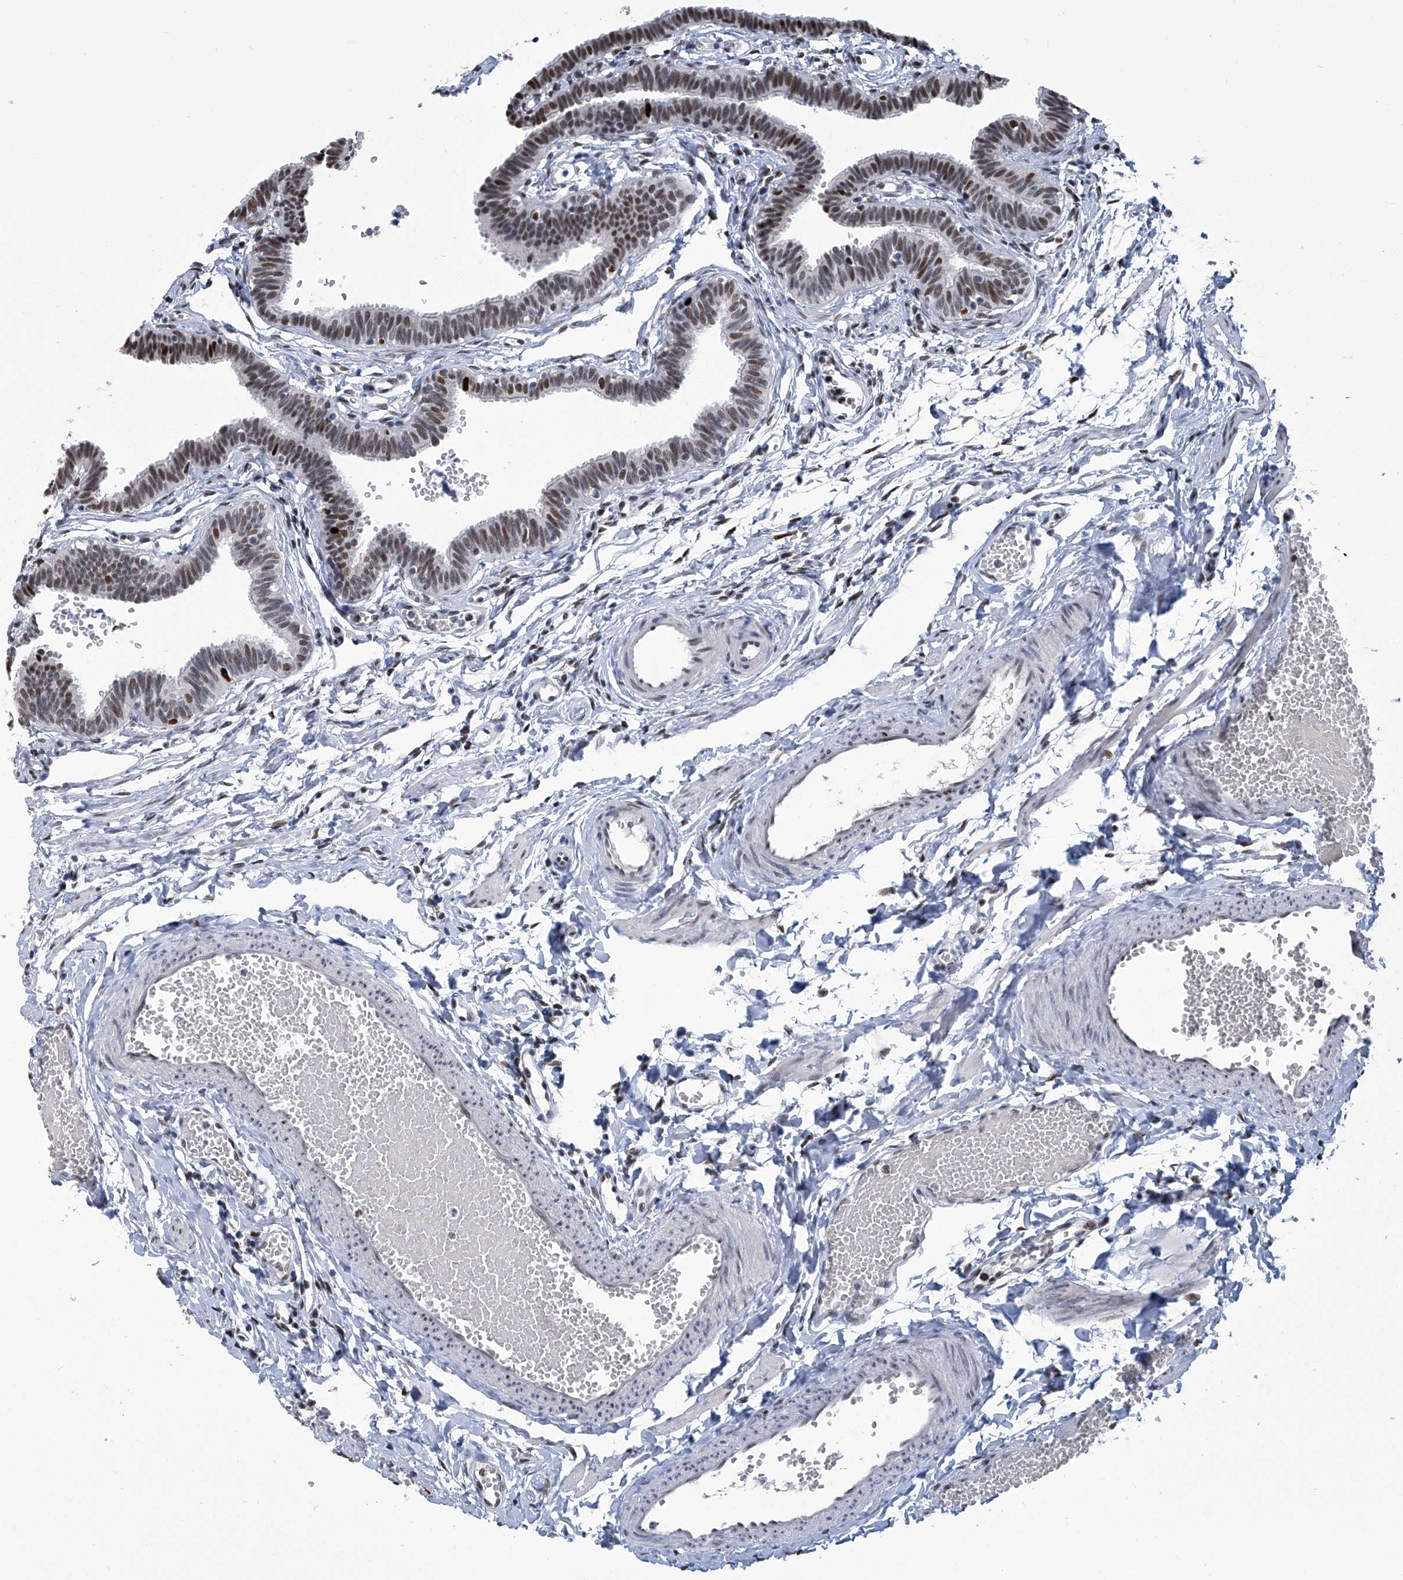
{"staining": {"intensity": "moderate", "quantity": ">75%", "location": "nuclear"}, "tissue": "fallopian tube", "cell_type": "Glandular cells", "image_type": "normal", "snomed": [{"axis": "morphology", "description": "Normal tissue, NOS"}, {"axis": "topography", "description": "Fallopian tube"}, {"axis": "topography", "description": "Ovary"}], "caption": "Moderate nuclear protein expression is seen in approximately >75% of glandular cells in fallopian tube.", "gene": "PCNA", "patient": {"sex": "female", "age": 23}}